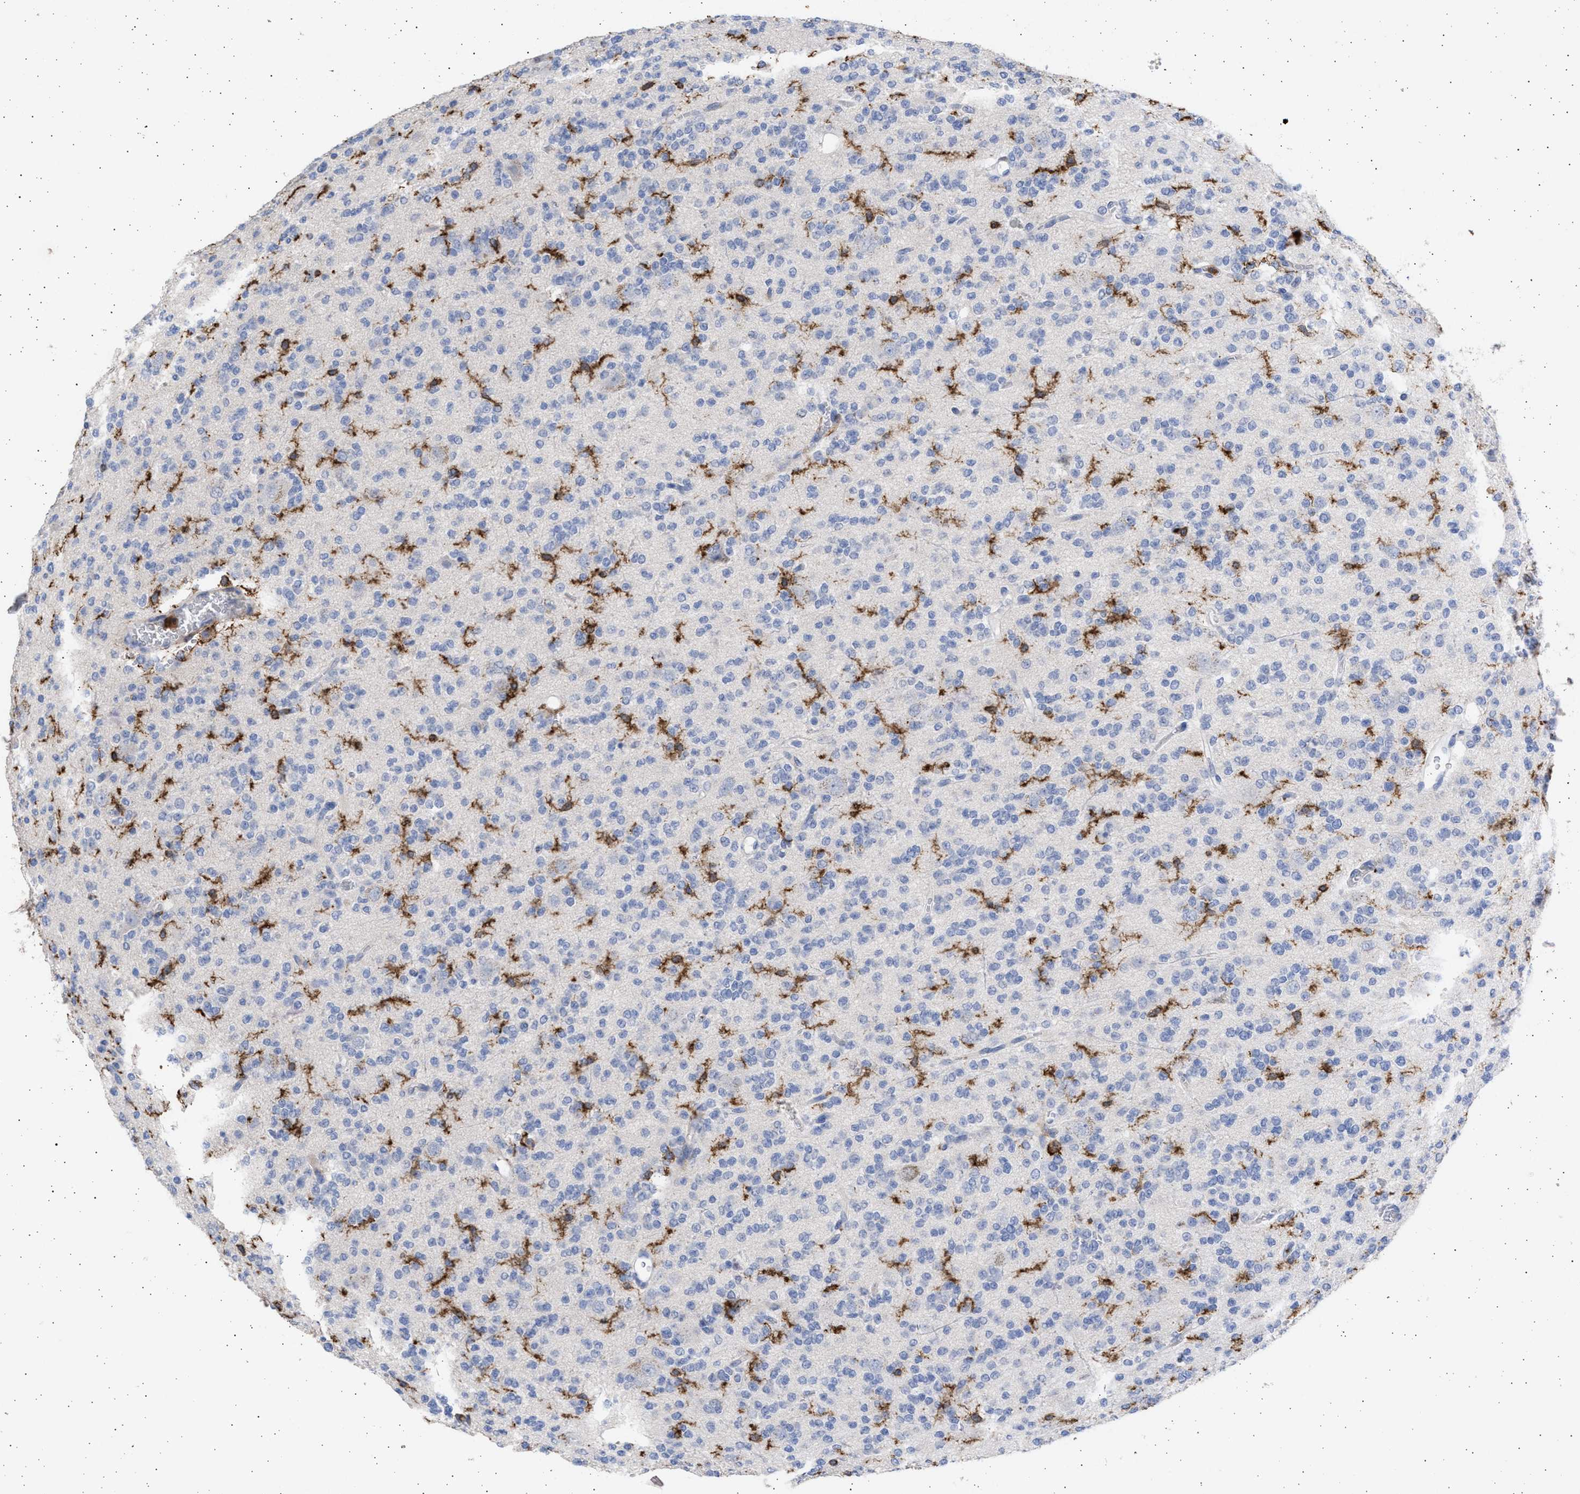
{"staining": {"intensity": "negative", "quantity": "none", "location": "none"}, "tissue": "glioma", "cell_type": "Tumor cells", "image_type": "cancer", "snomed": [{"axis": "morphology", "description": "Glioma, malignant, Low grade"}, {"axis": "topography", "description": "Brain"}], "caption": "Immunohistochemistry (IHC) of human glioma shows no positivity in tumor cells.", "gene": "FCER1A", "patient": {"sex": "male", "age": 38}}